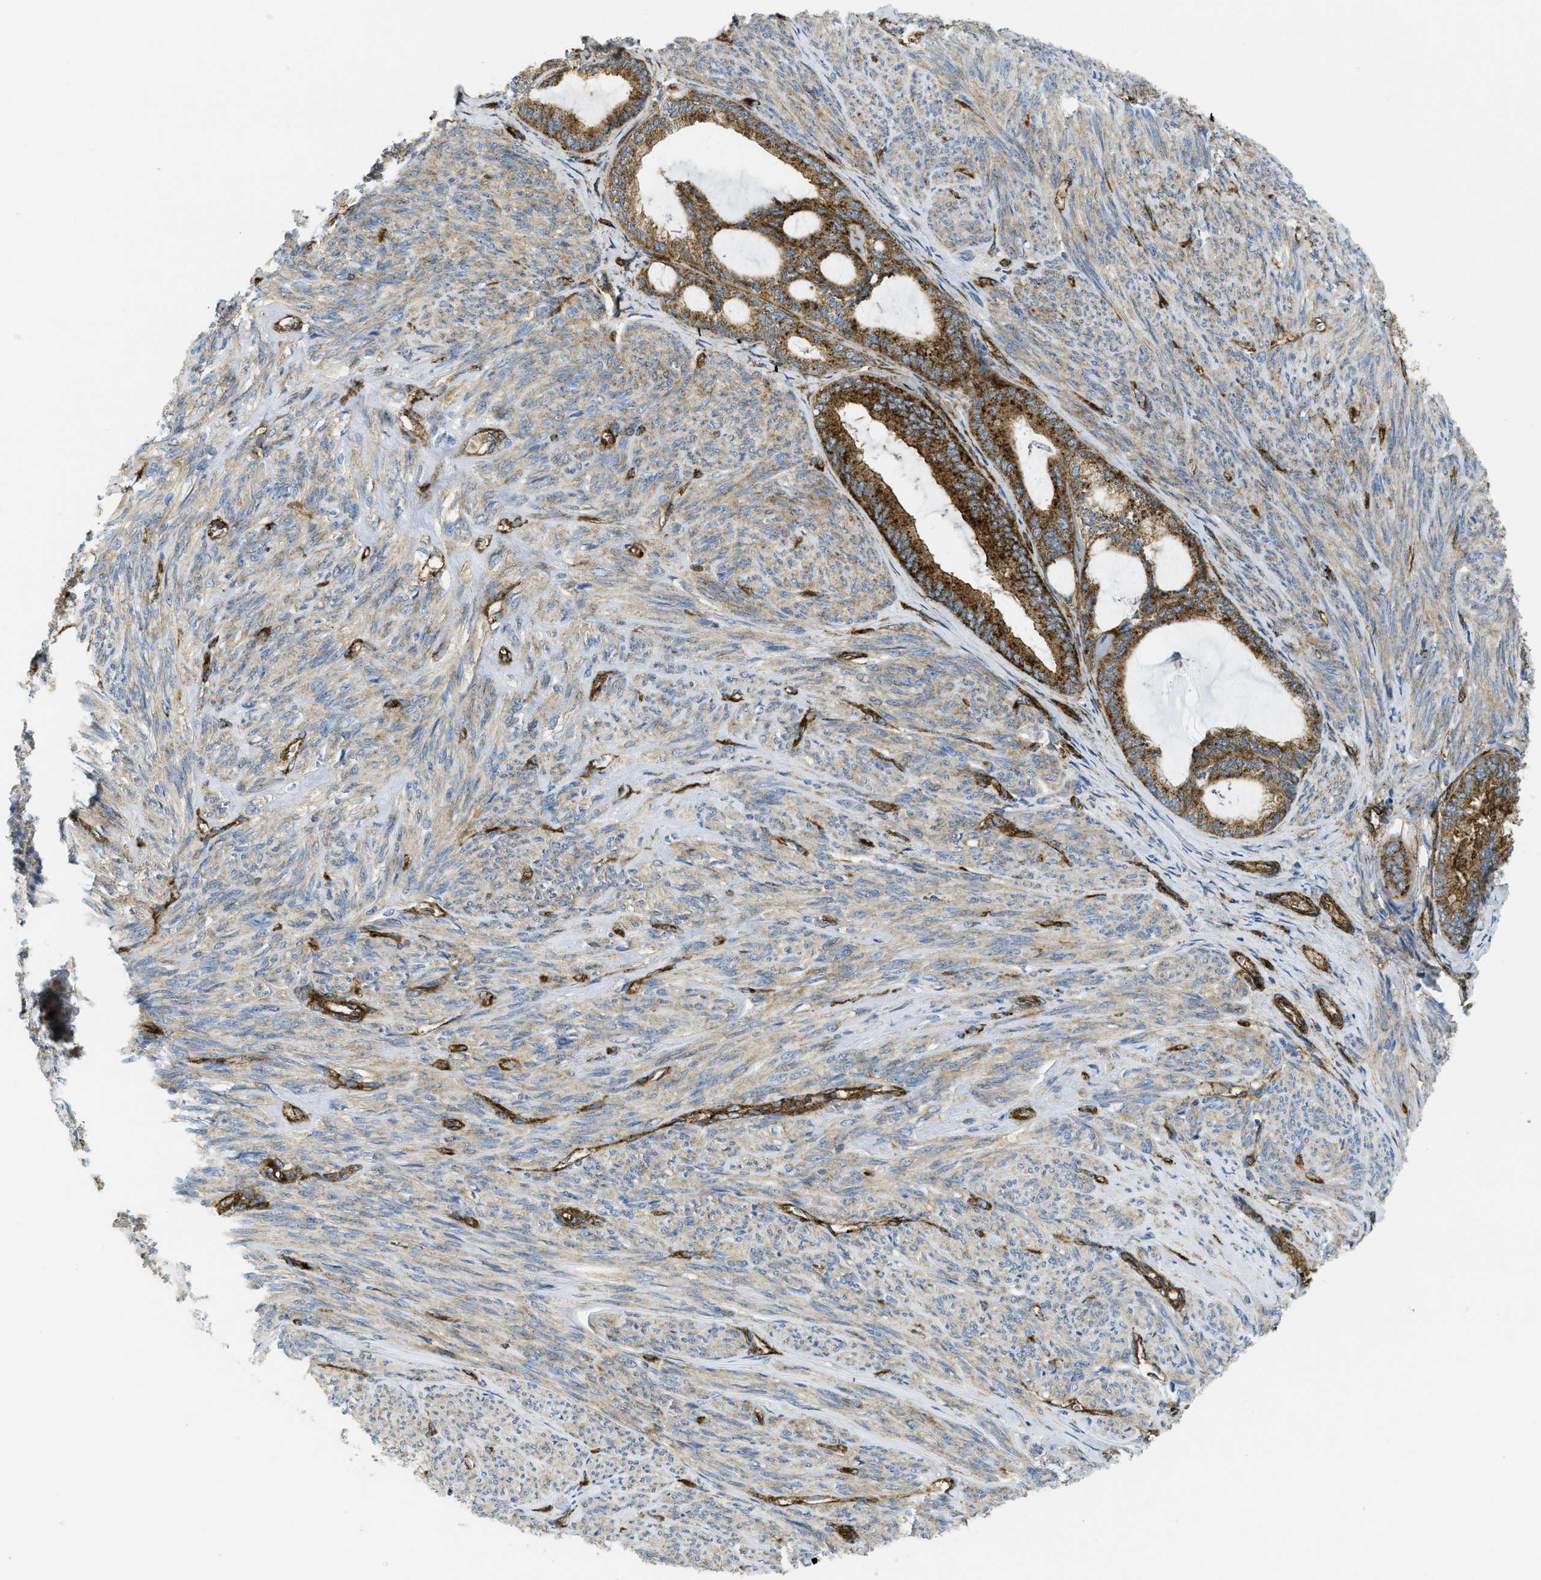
{"staining": {"intensity": "strong", "quantity": ">75%", "location": "cytoplasmic/membranous"}, "tissue": "endometrial cancer", "cell_type": "Tumor cells", "image_type": "cancer", "snomed": [{"axis": "morphology", "description": "Adenocarcinoma, NOS"}, {"axis": "topography", "description": "Endometrium"}], "caption": "Tumor cells exhibit high levels of strong cytoplasmic/membranous expression in about >75% of cells in human endometrial adenocarcinoma. Nuclei are stained in blue.", "gene": "HIP1", "patient": {"sex": "female", "age": 86}}